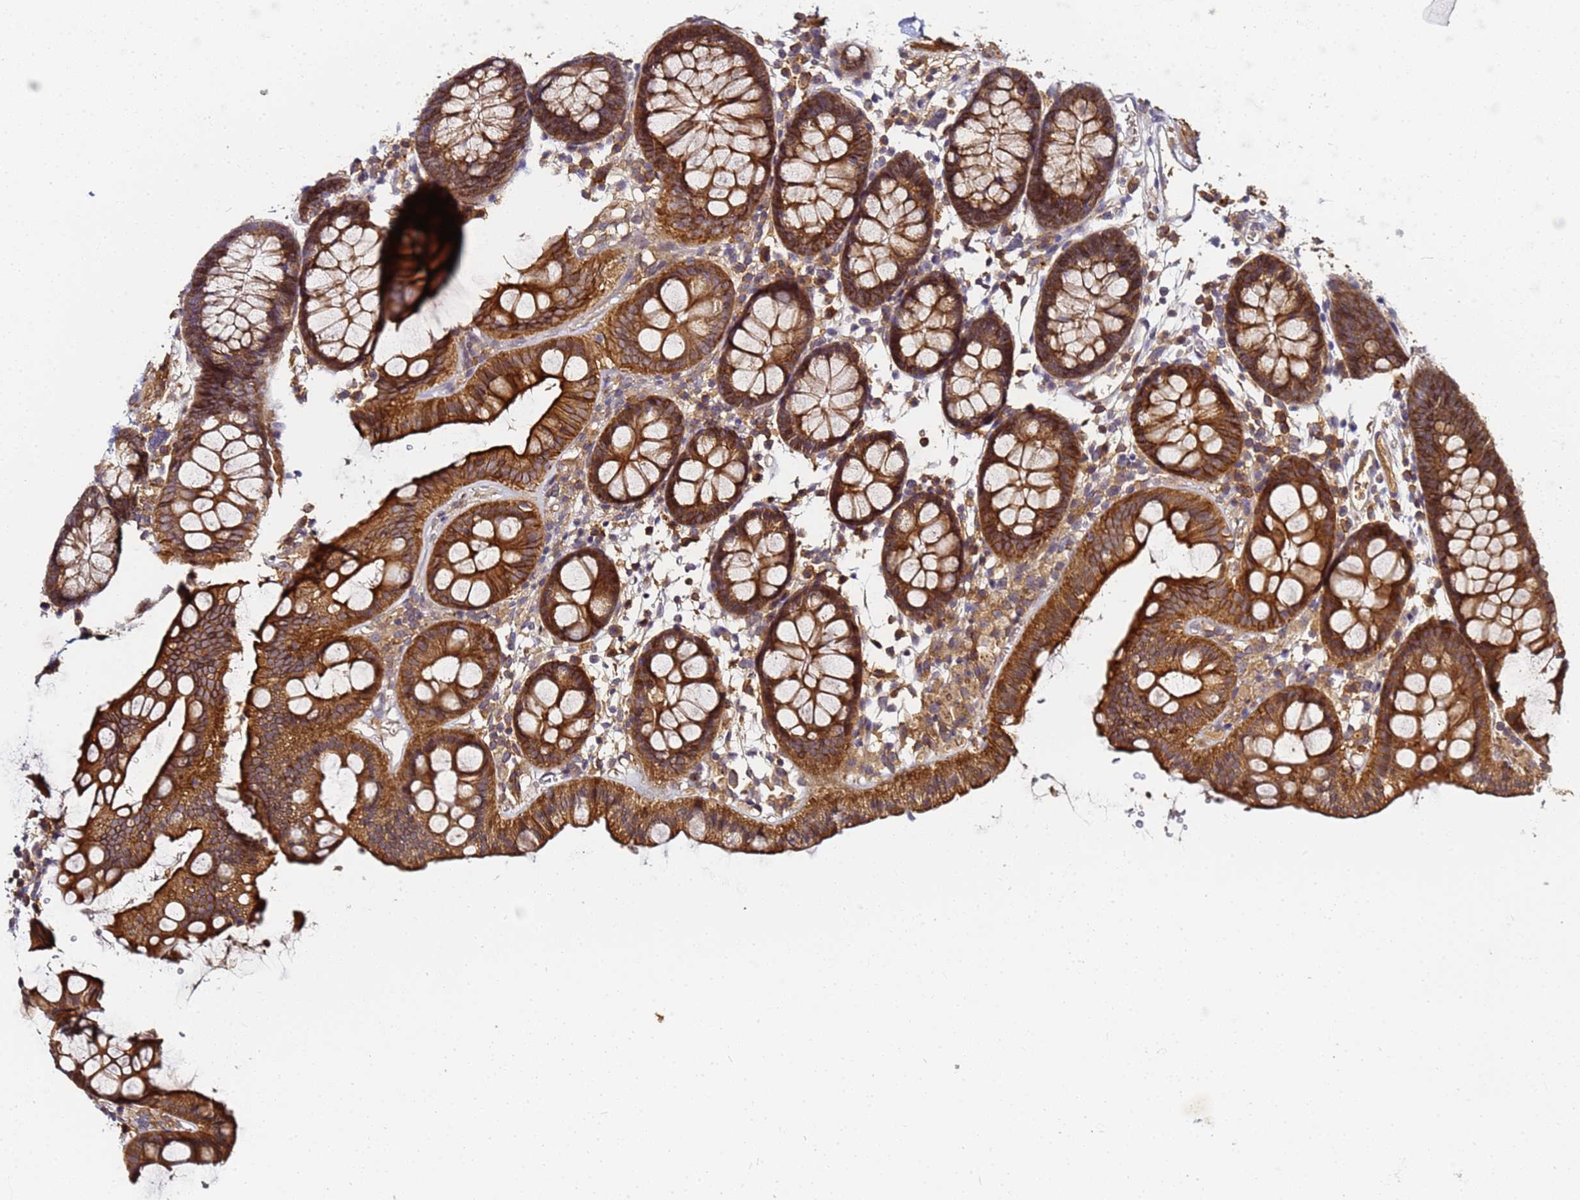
{"staining": {"intensity": "weak", "quantity": ">75%", "location": "cytoplasmic/membranous"}, "tissue": "colon", "cell_type": "Endothelial cells", "image_type": "normal", "snomed": [{"axis": "morphology", "description": "Normal tissue, NOS"}, {"axis": "topography", "description": "Colon"}], "caption": "This is a histology image of immunohistochemistry staining of normal colon, which shows weak positivity in the cytoplasmic/membranous of endothelial cells.", "gene": "LRRC69", "patient": {"sex": "male", "age": 75}}